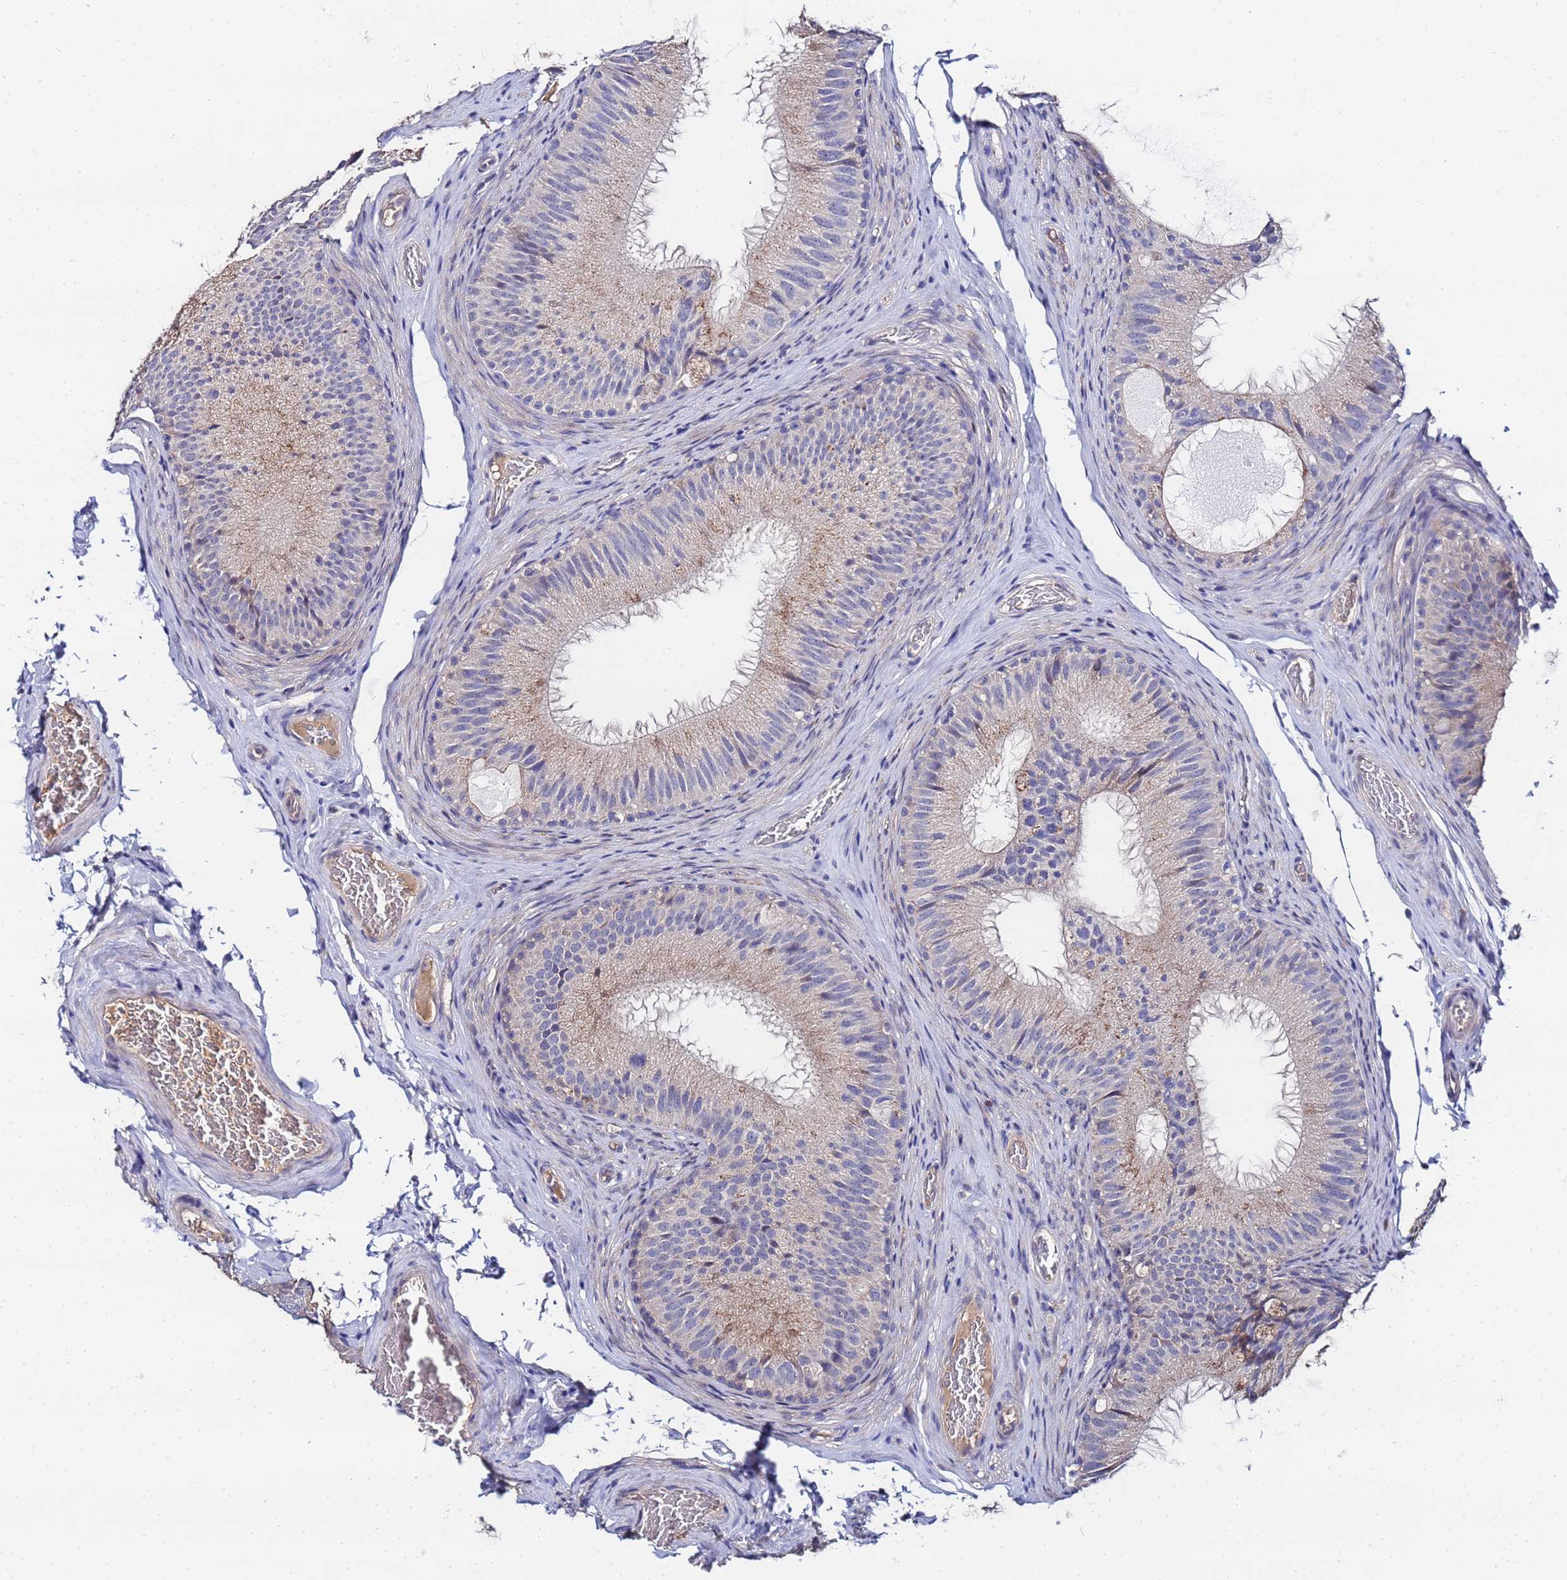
{"staining": {"intensity": "weak", "quantity": "<25%", "location": "cytoplasmic/membranous"}, "tissue": "epididymis", "cell_type": "Glandular cells", "image_type": "normal", "snomed": [{"axis": "morphology", "description": "Normal tissue, NOS"}, {"axis": "topography", "description": "Epididymis"}], "caption": "The micrograph exhibits no staining of glandular cells in benign epididymis. (DAB (3,3'-diaminobenzidine) immunohistochemistry (IHC) visualized using brightfield microscopy, high magnification).", "gene": "TCP10L", "patient": {"sex": "male", "age": 34}}